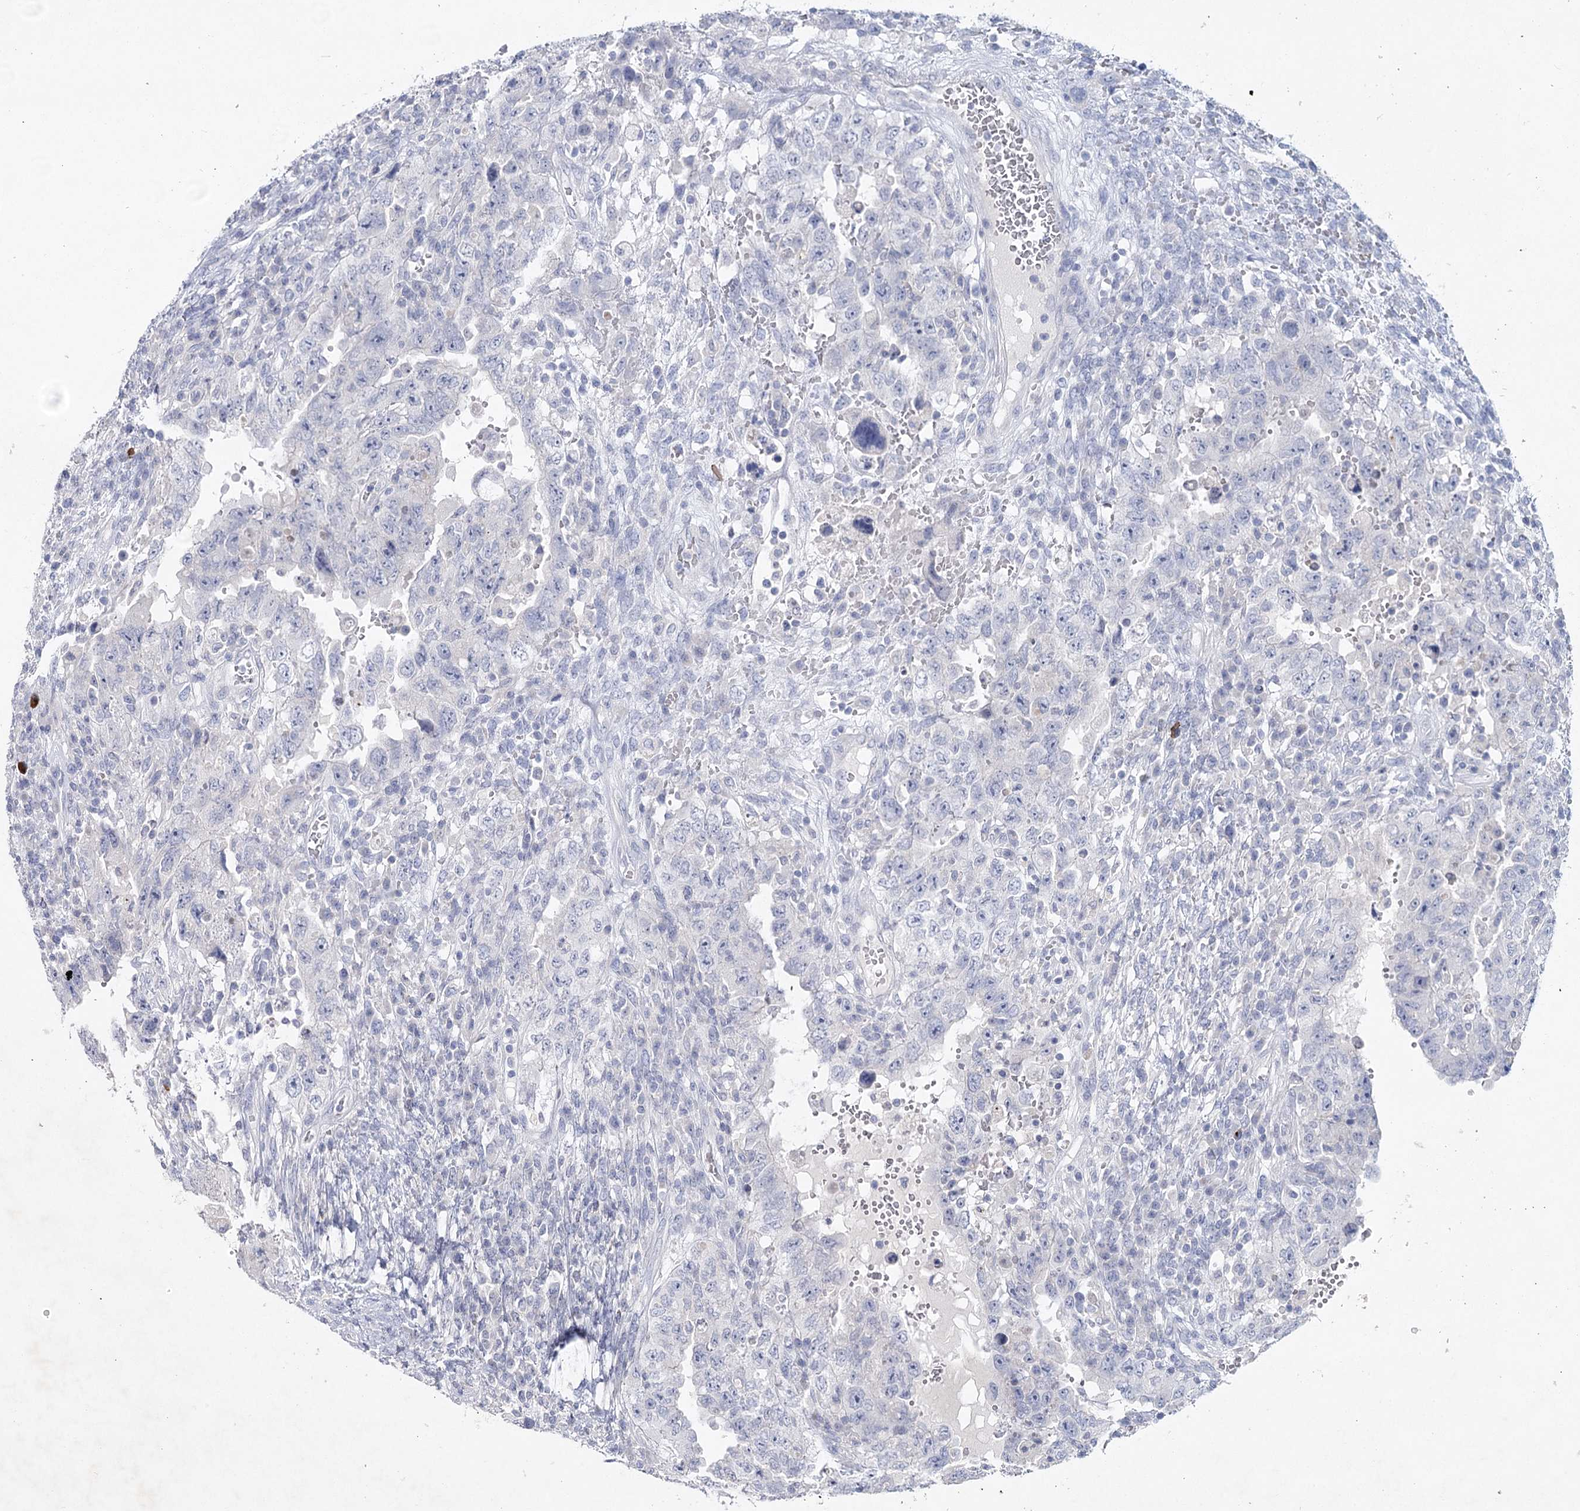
{"staining": {"intensity": "negative", "quantity": "none", "location": "none"}, "tissue": "testis cancer", "cell_type": "Tumor cells", "image_type": "cancer", "snomed": [{"axis": "morphology", "description": "Carcinoma, Embryonal, NOS"}, {"axis": "topography", "description": "Testis"}], "caption": "Embryonal carcinoma (testis) was stained to show a protein in brown. There is no significant expression in tumor cells.", "gene": "MAP3K13", "patient": {"sex": "male", "age": 26}}